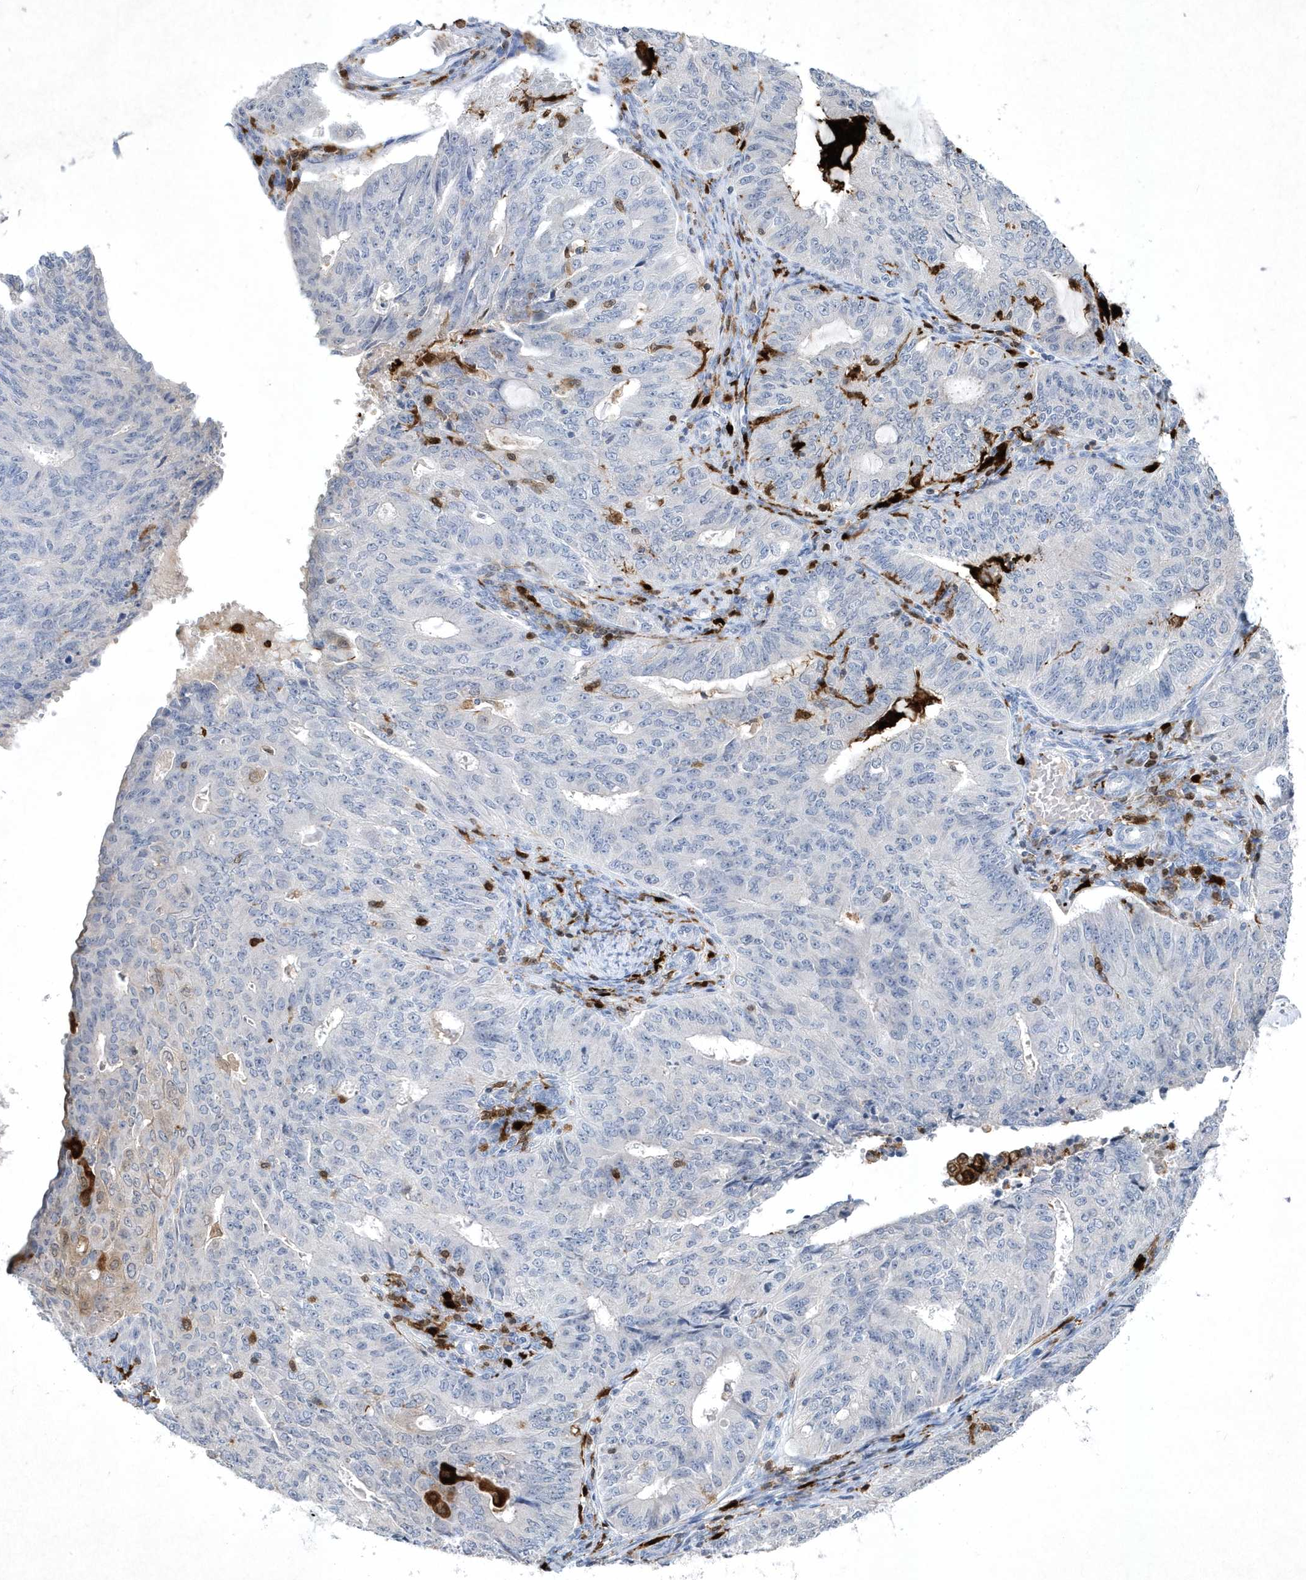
{"staining": {"intensity": "negative", "quantity": "none", "location": "none"}, "tissue": "endometrial cancer", "cell_type": "Tumor cells", "image_type": "cancer", "snomed": [{"axis": "morphology", "description": "Adenocarcinoma, NOS"}, {"axis": "topography", "description": "Endometrium"}], "caption": "A high-resolution photomicrograph shows immunohistochemistry staining of adenocarcinoma (endometrial), which shows no significant expression in tumor cells.", "gene": "BHLHA15", "patient": {"sex": "female", "age": 32}}